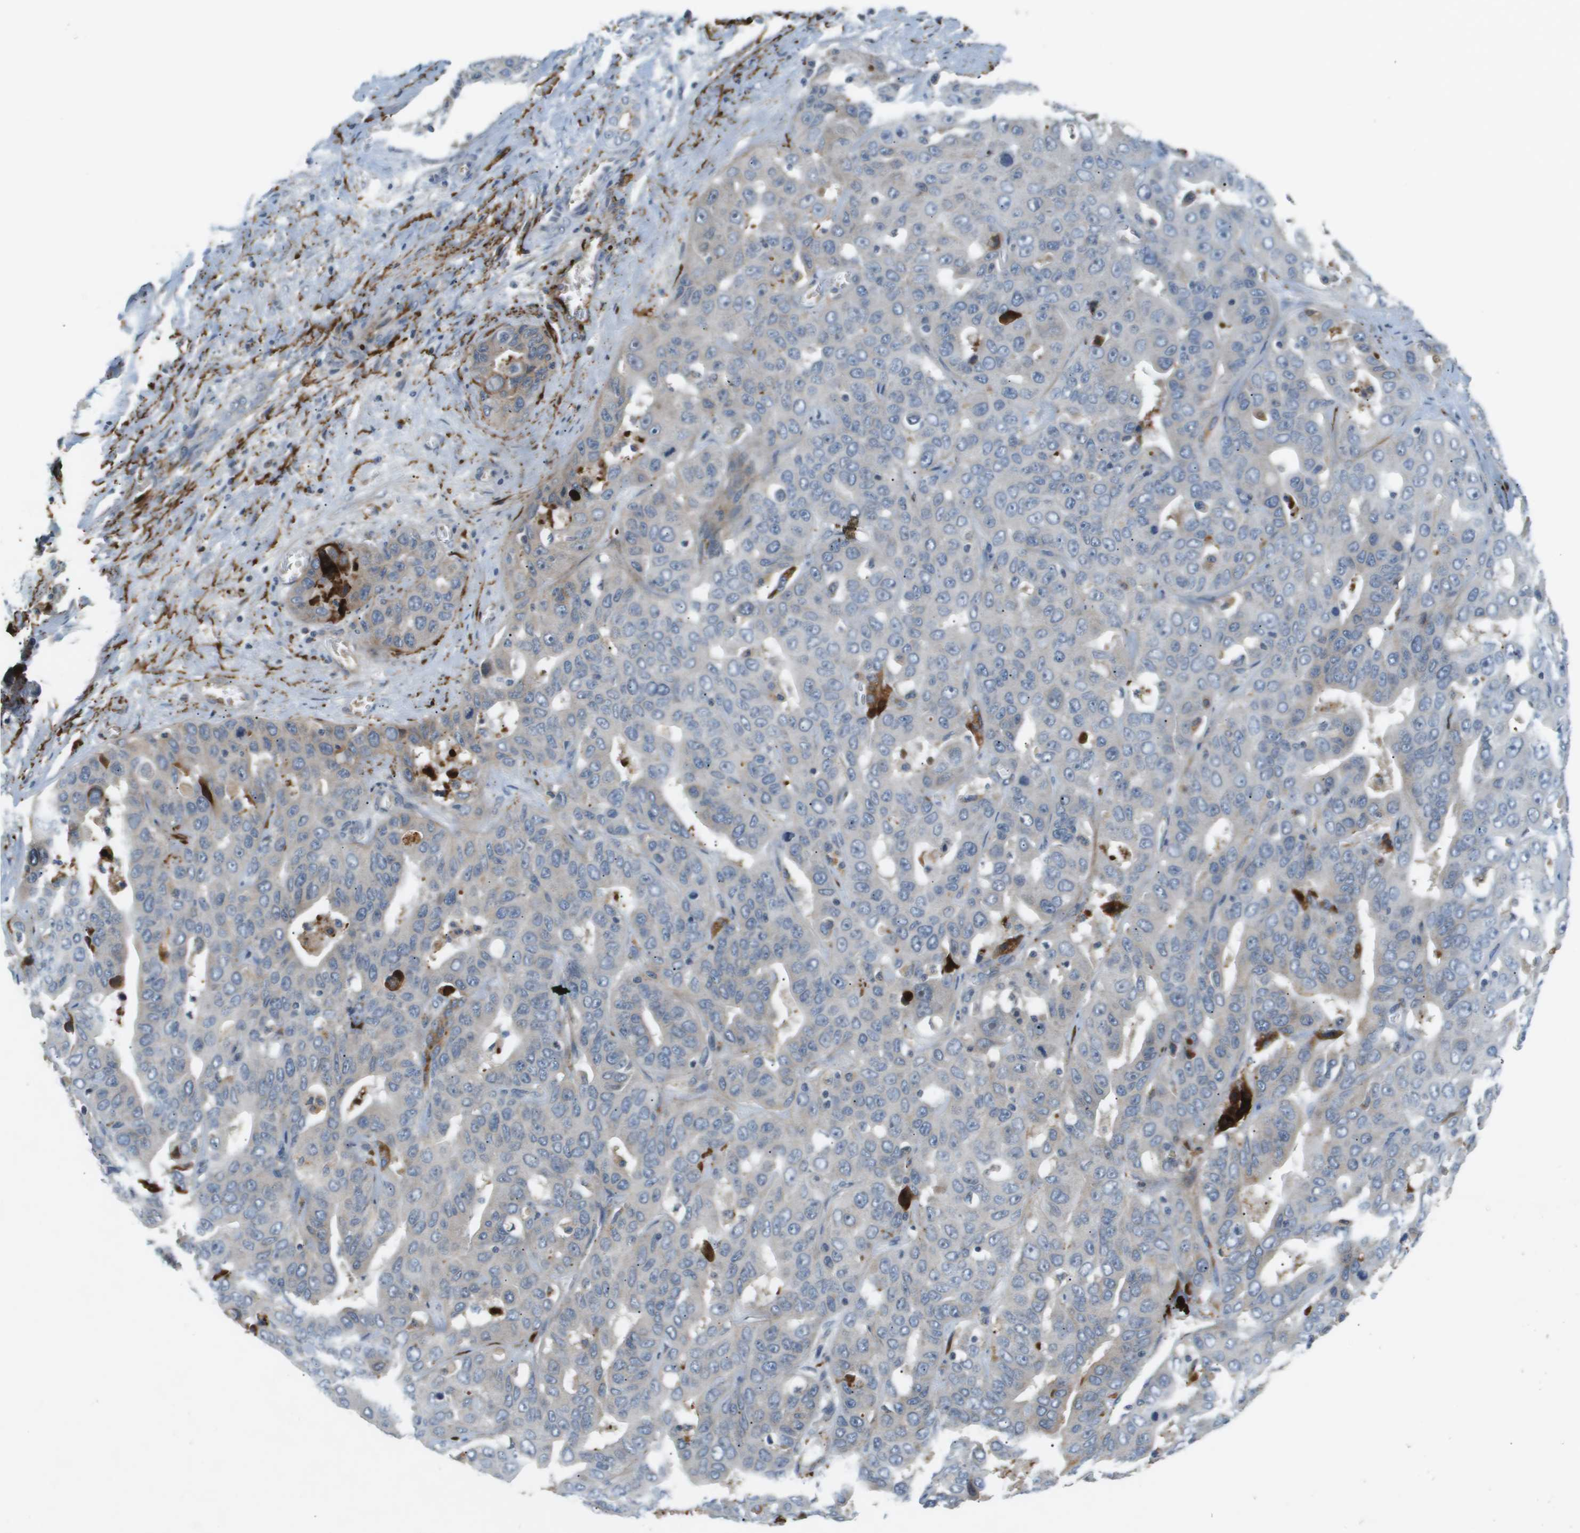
{"staining": {"intensity": "negative", "quantity": "none", "location": "none"}, "tissue": "liver cancer", "cell_type": "Tumor cells", "image_type": "cancer", "snomed": [{"axis": "morphology", "description": "Cholangiocarcinoma"}, {"axis": "topography", "description": "Liver"}], "caption": "This photomicrograph is of liver cholangiocarcinoma stained with immunohistochemistry to label a protein in brown with the nuclei are counter-stained blue. There is no expression in tumor cells. (Stains: DAB IHC with hematoxylin counter stain, Microscopy: brightfield microscopy at high magnification).", "gene": "VTN", "patient": {"sex": "female", "age": 52}}